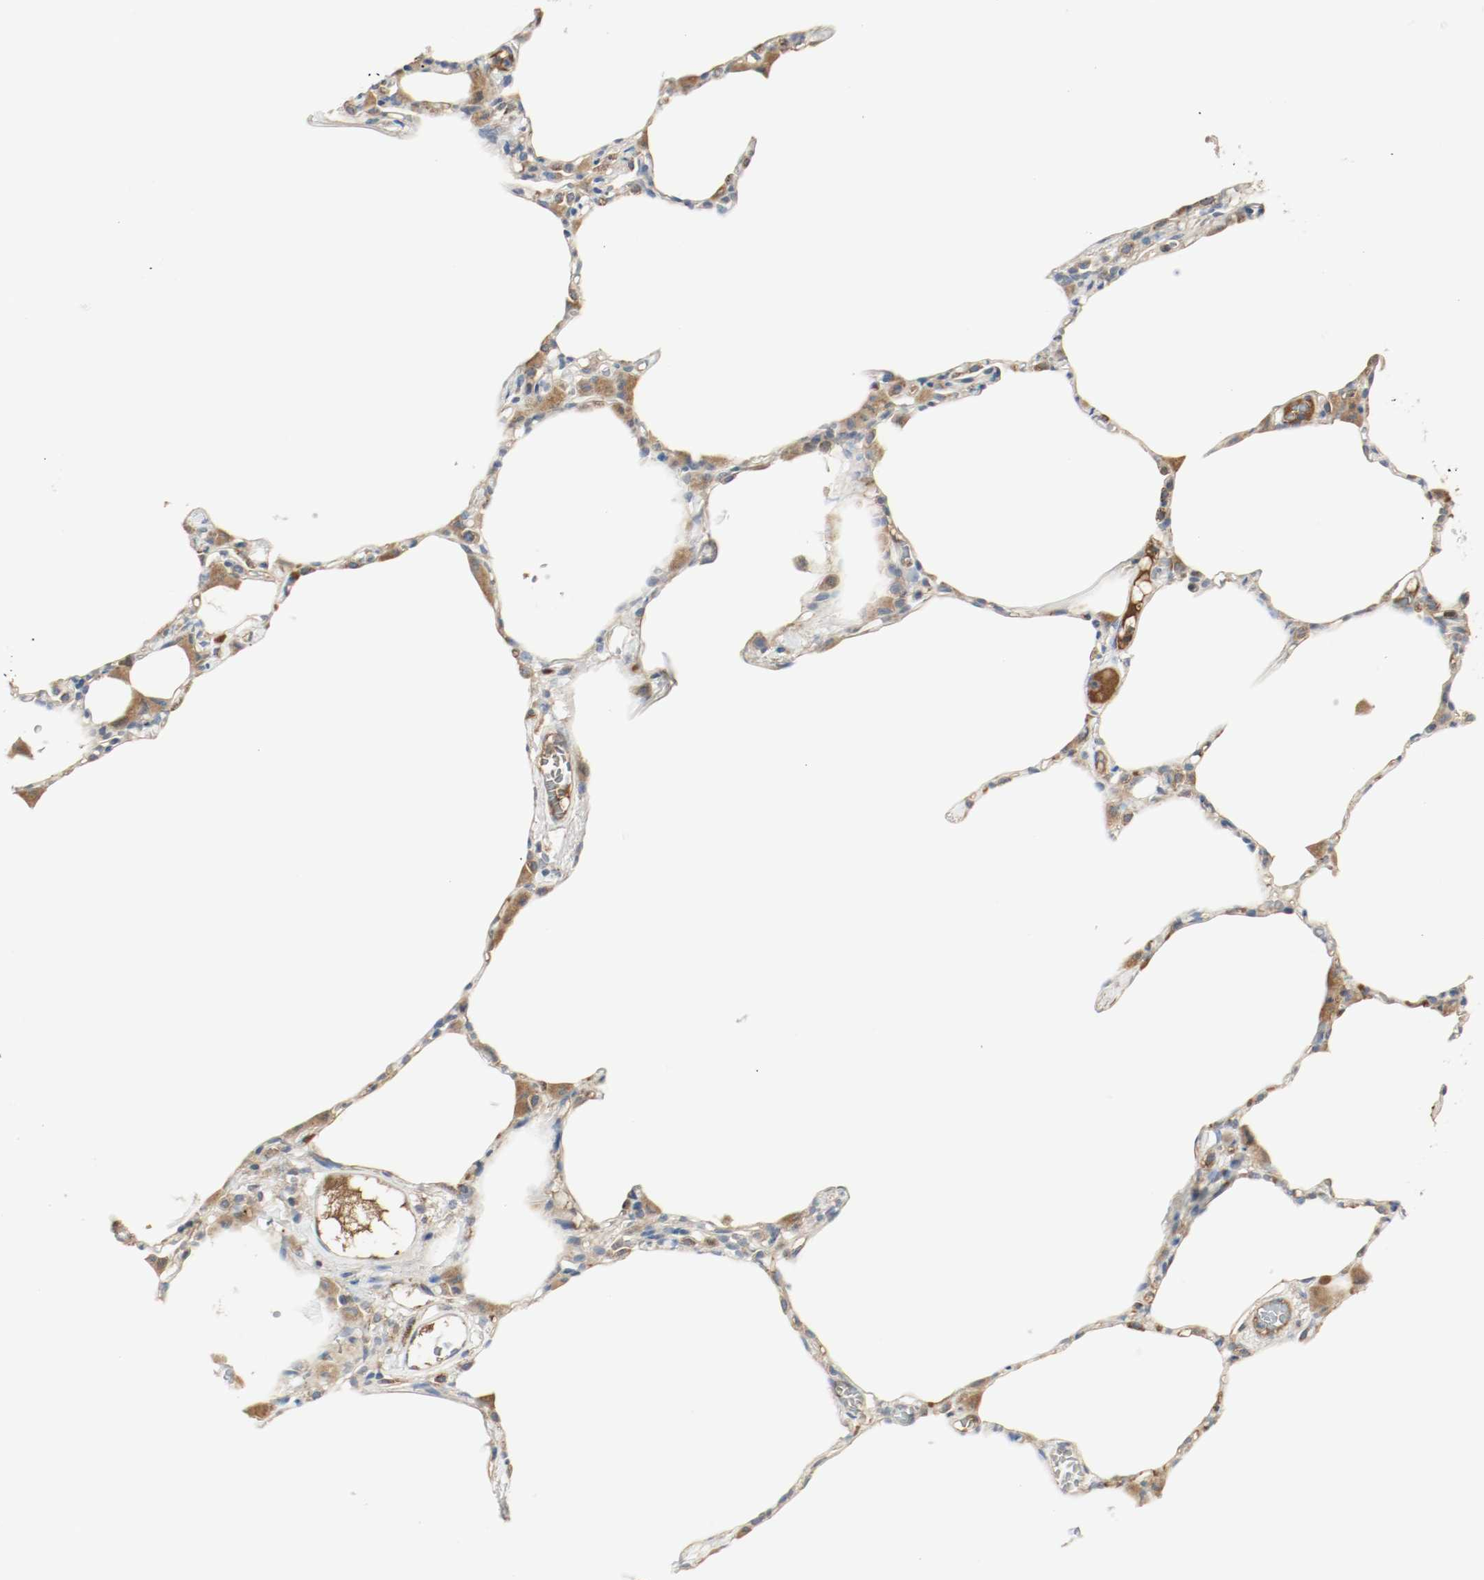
{"staining": {"intensity": "negative", "quantity": "none", "location": "none"}, "tissue": "lung", "cell_type": "Alveolar cells", "image_type": "normal", "snomed": [{"axis": "morphology", "description": "Normal tissue, NOS"}, {"axis": "topography", "description": "Lung"}], "caption": "Immunohistochemical staining of unremarkable human lung shows no significant positivity in alveolar cells. (DAB (3,3'-diaminobenzidine) immunohistochemistry (IHC) visualized using brightfield microscopy, high magnification).", "gene": "MELTF", "patient": {"sex": "female", "age": 49}}